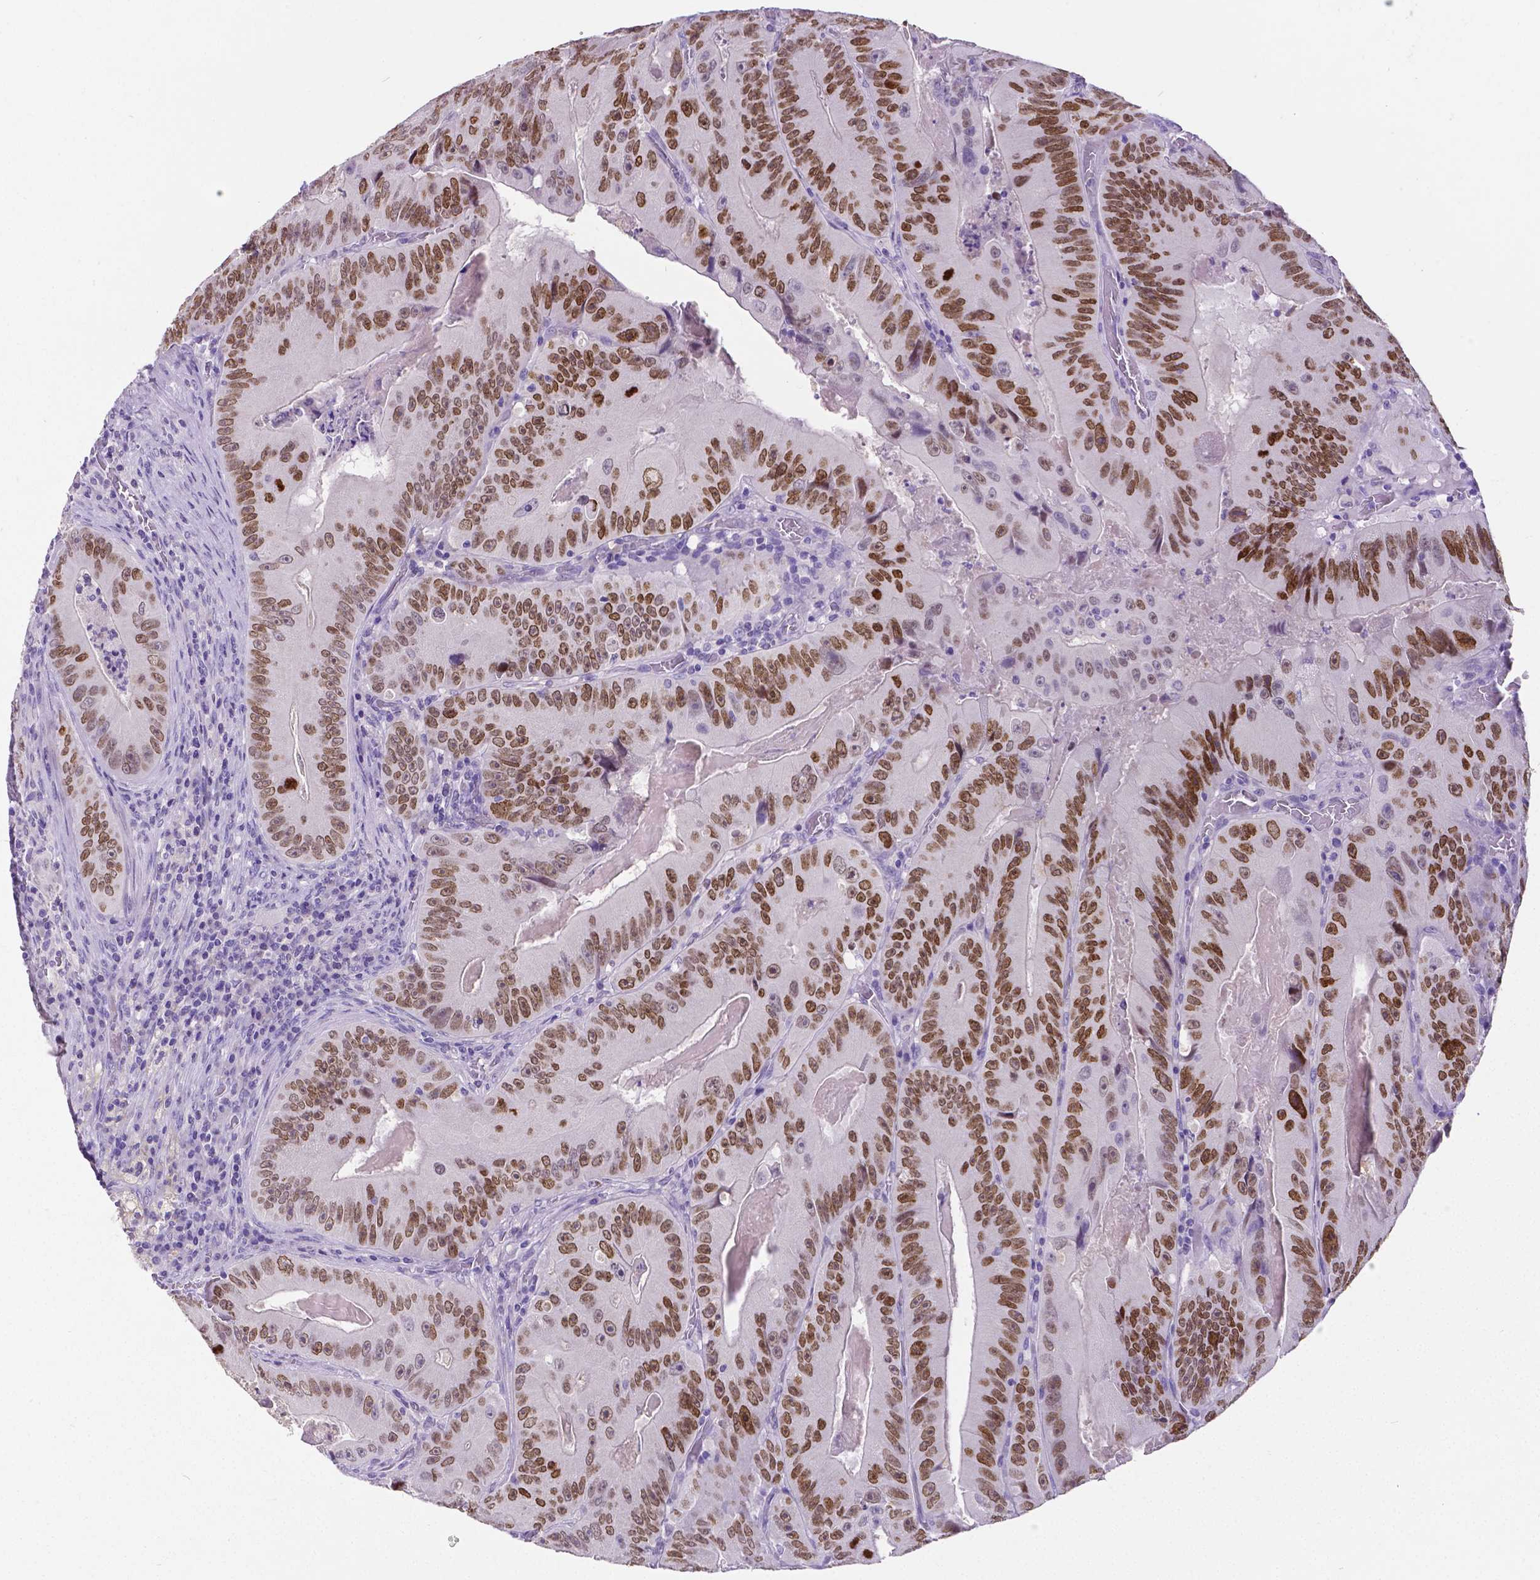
{"staining": {"intensity": "strong", "quantity": ">75%", "location": "nuclear"}, "tissue": "colorectal cancer", "cell_type": "Tumor cells", "image_type": "cancer", "snomed": [{"axis": "morphology", "description": "Adenocarcinoma, NOS"}, {"axis": "topography", "description": "Colon"}], "caption": "Protein analysis of adenocarcinoma (colorectal) tissue demonstrates strong nuclear staining in about >75% of tumor cells. Immunohistochemistry stains the protein in brown and the nuclei are stained blue.", "gene": "SATB2", "patient": {"sex": "female", "age": 86}}